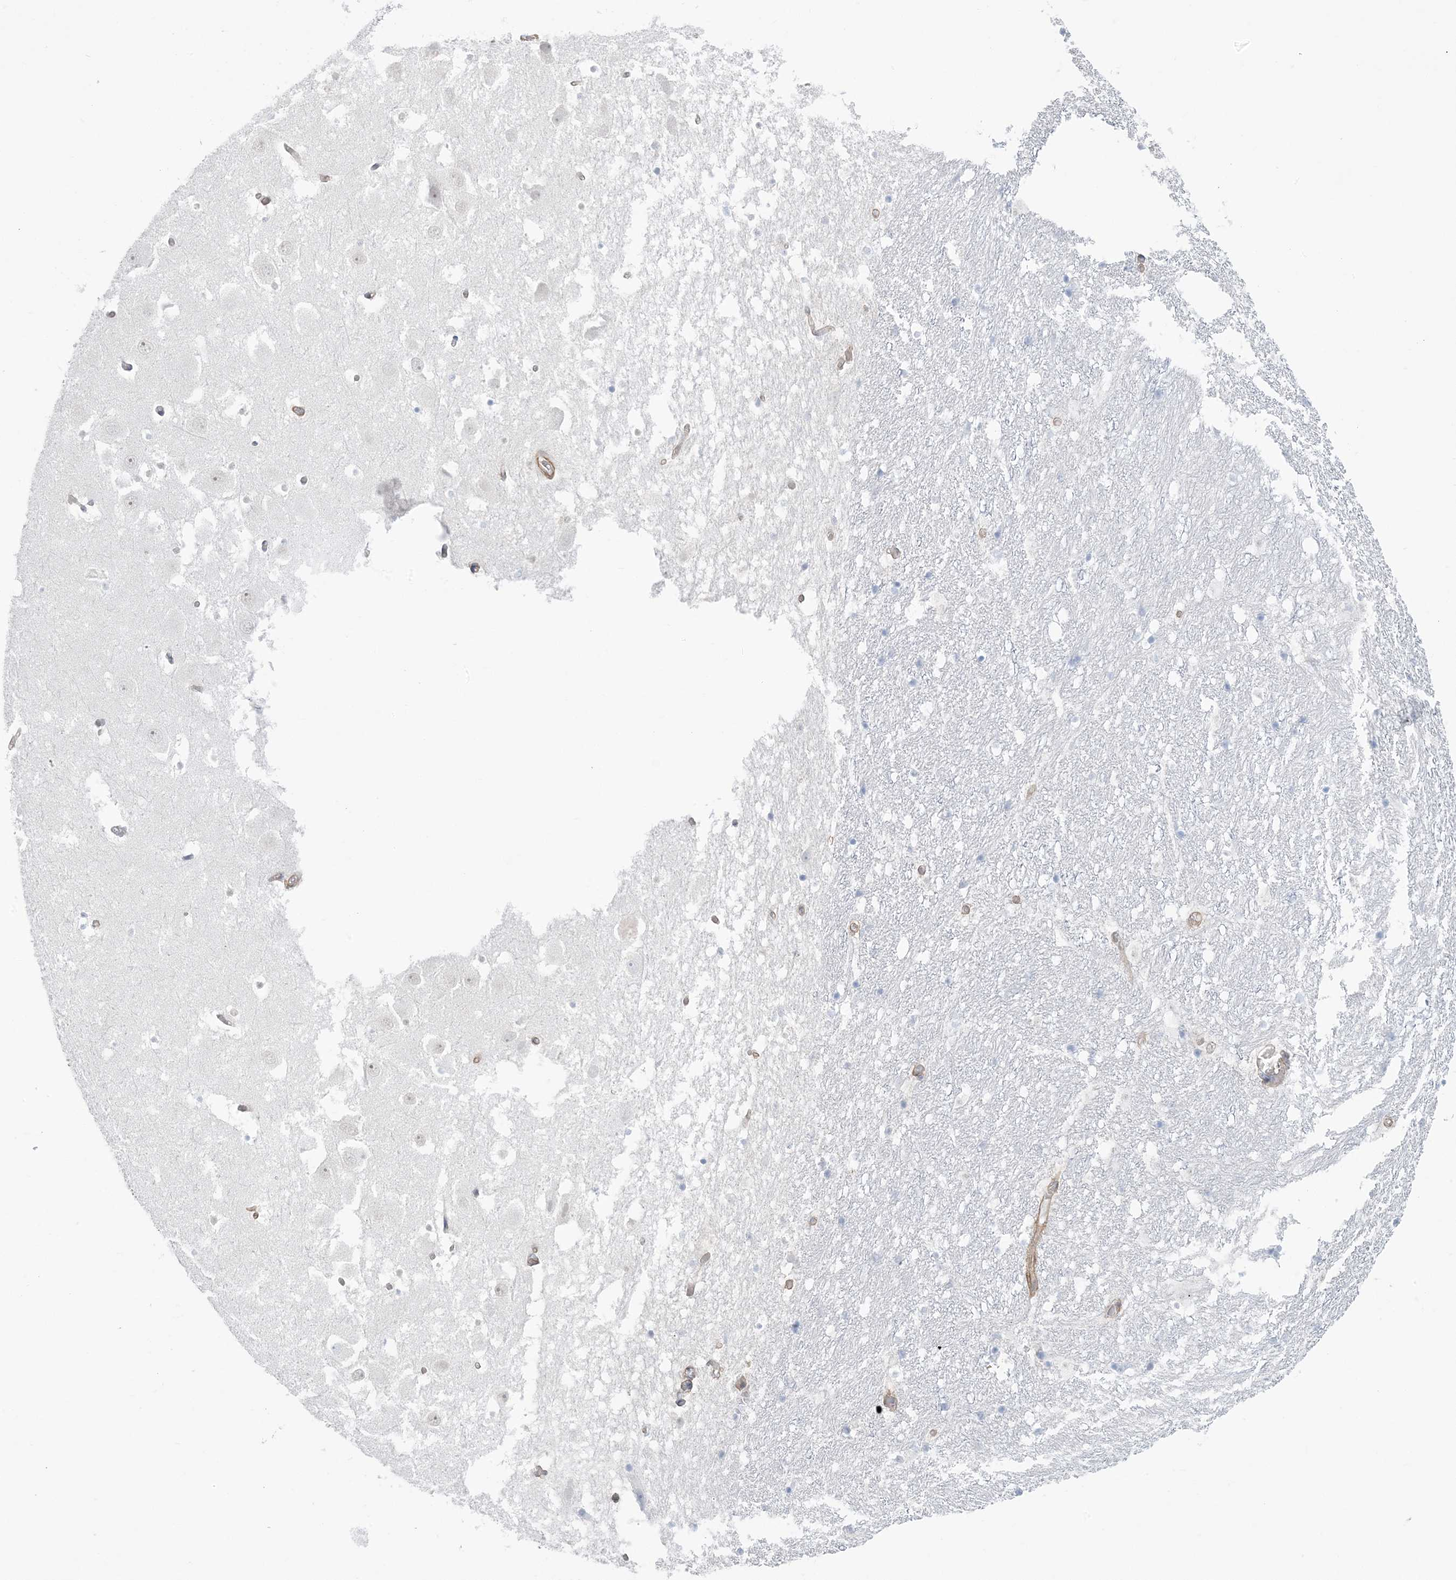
{"staining": {"intensity": "negative", "quantity": "none", "location": "none"}, "tissue": "hippocampus", "cell_type": "Glial cells", "image_type": "normal", "snomed": [{"axis": "morphology", "description": "Normal tissue, NOS"}, {"axis": "topography", "description": "Hippocampus"}], "caption": "This is an IHC image of normal hippocampus. There is no positivity in glial cells.", "gene": "AGXT", "patient": {"sex": "female", "age": 52}}